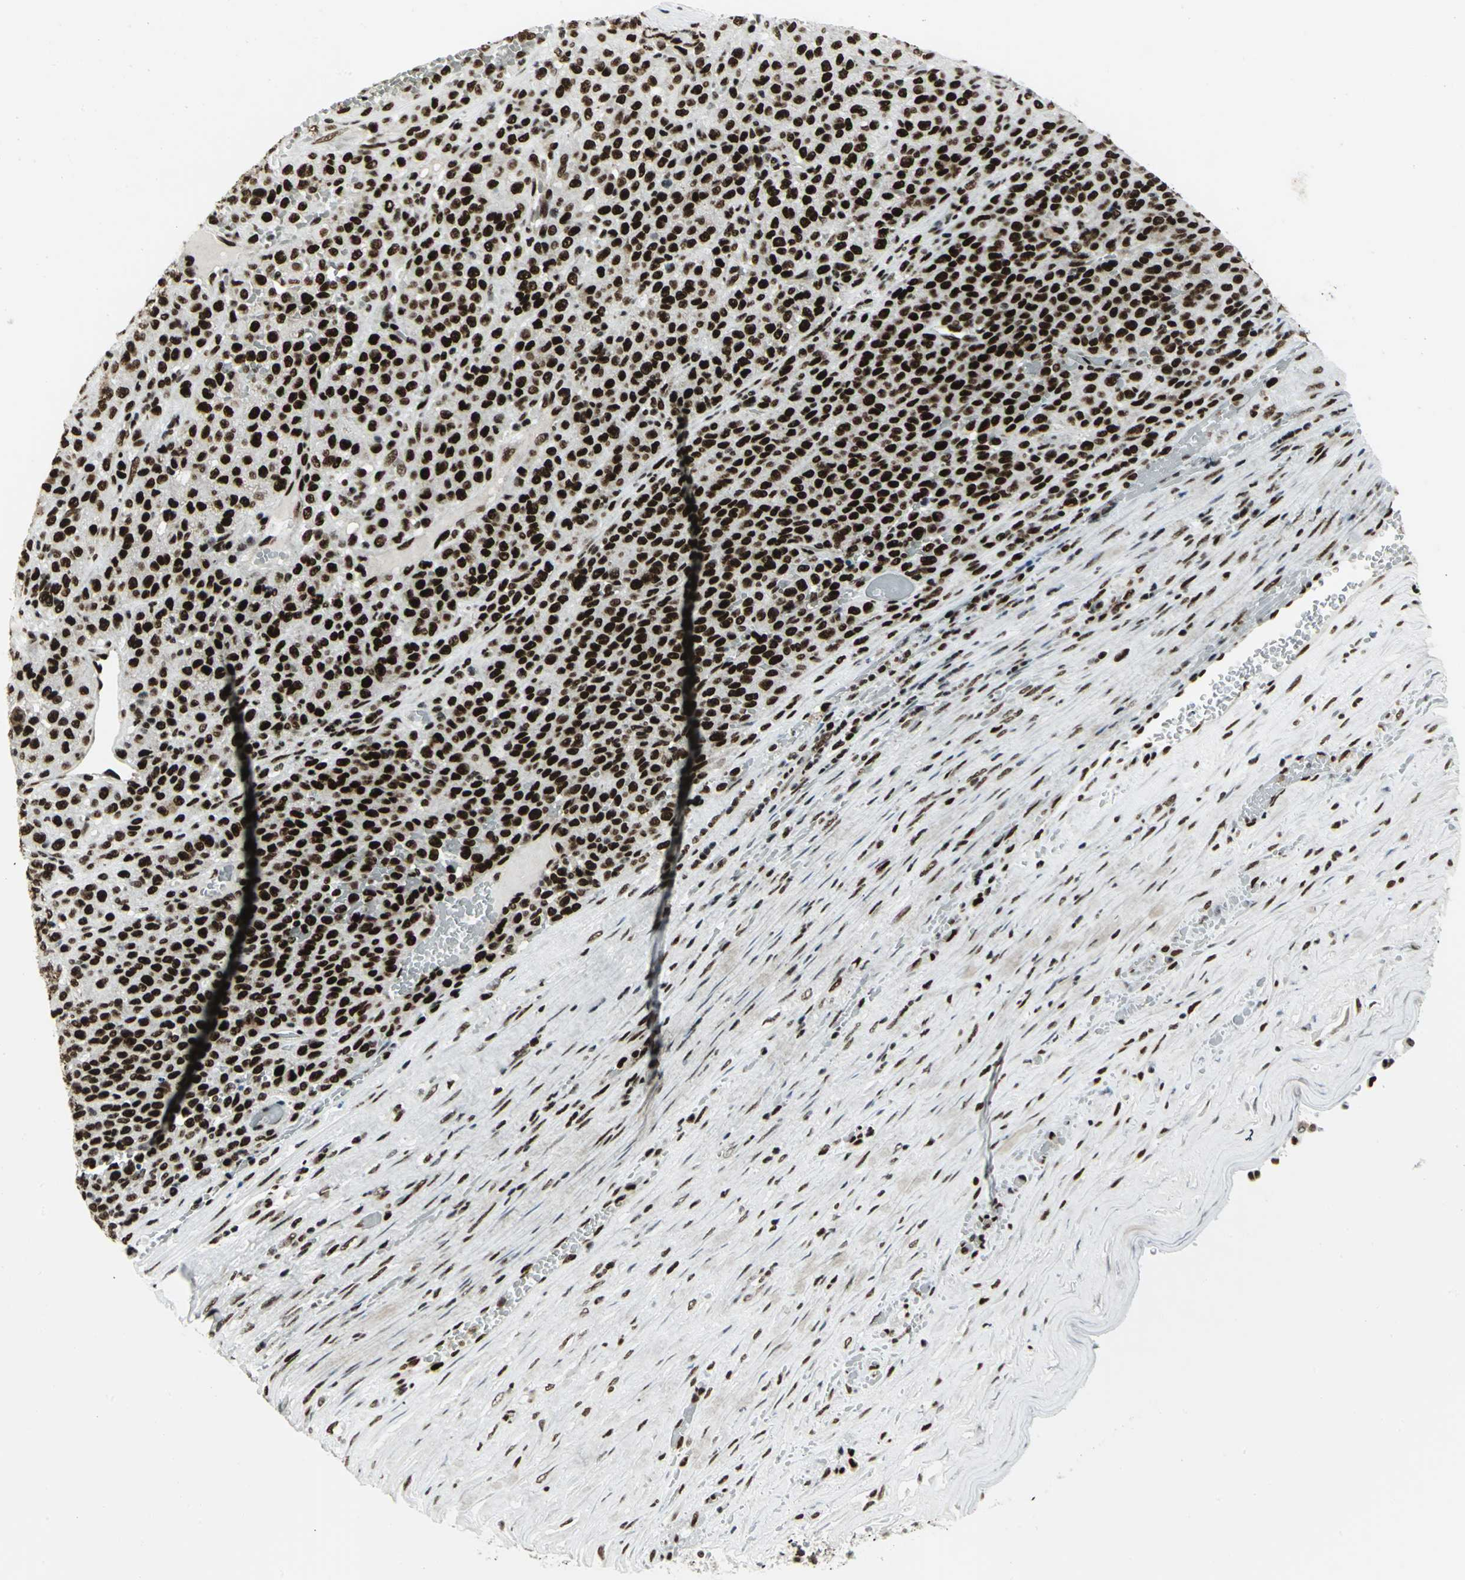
{"staining": {"intensity": "strong", "quantity": ">75%", "location": "nuclear"}, "tissue": "melanoma", "cell_type": "Tumor cells", "image_type": "cancer", "snomed": [{"axis": "morphology", "description": "Malignant melanoma, Metastatic site"}, {"axis": "topography", "description": "Pancreas"}], "caption": "Strong nuclear positivity for a protein is present in about >75% of tumor cells of melanoma using immunohistochemistry.", "gene": "SMARCA4", "patient": {"sex": "female", "age": 30}}